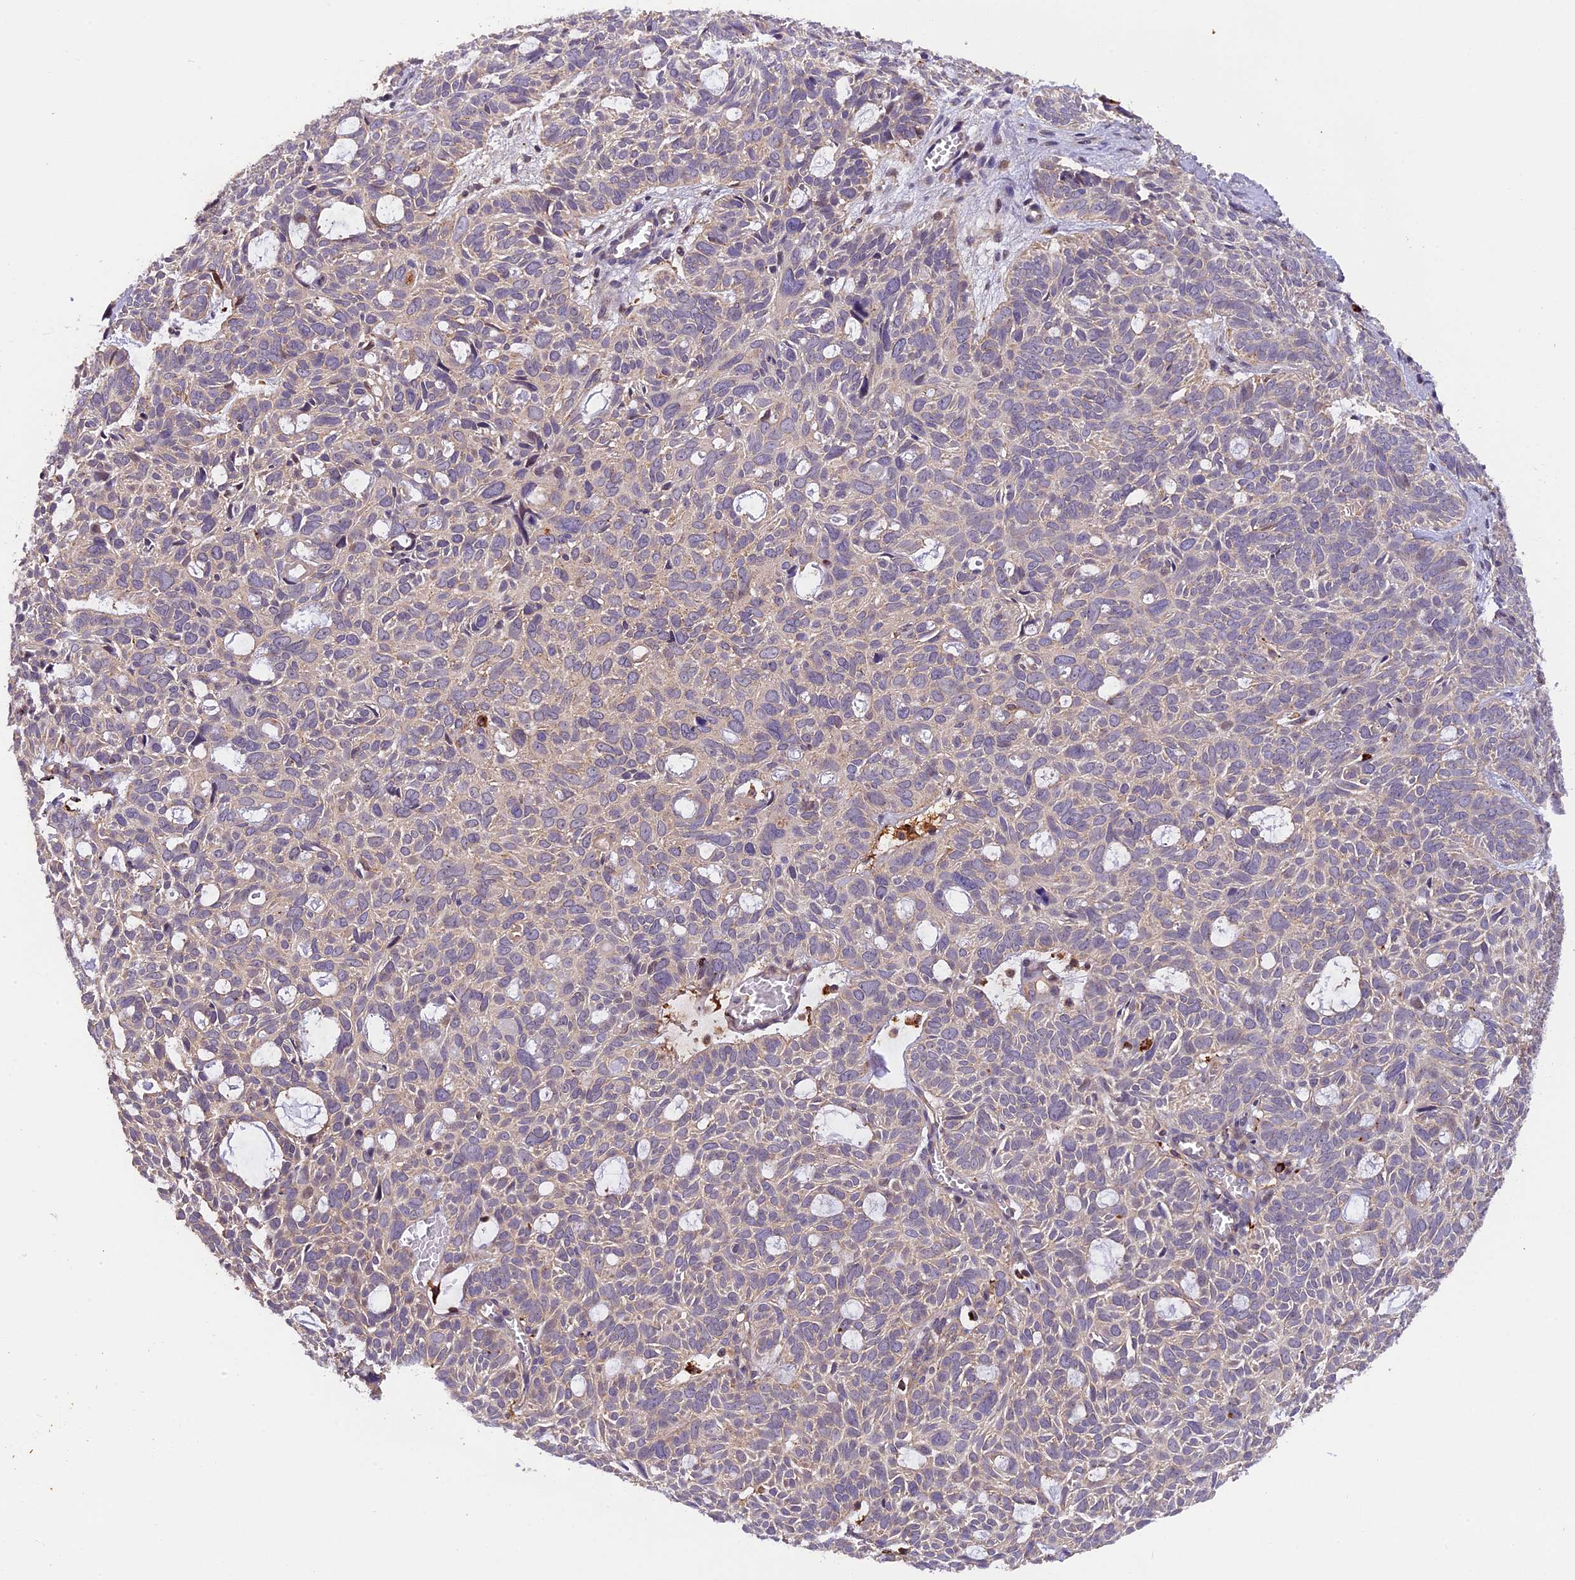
{"staining": {"intensity": "weak", "quantity": "<25%", "location": "cytoplasmic/membranous"}, "tissue": "skin cancer", "cell_type": "Tumor cells", "image_type": "cancer", "snomed": [{"axis": "morphology", "description": "Basal cell carcinoma"}, {"axis": "topography", "description": "Skin"}], "caption": "Immunohistochemistry (IHC) photomicrograph of neoplastic tissue: skin cancer (basal cell carcinoma) stained with DAB (3,3'-diaminobenzidine) exhibits no significant protein staining in tumor cells. (Stains: DAB (3,3'-diaminobenzidine) IHC with hematoxylin counter stain, Microscopy: brightfield microscopy at high magnification).", "gene": "COPE", "patient": {"sex": "male", "age": 69}}